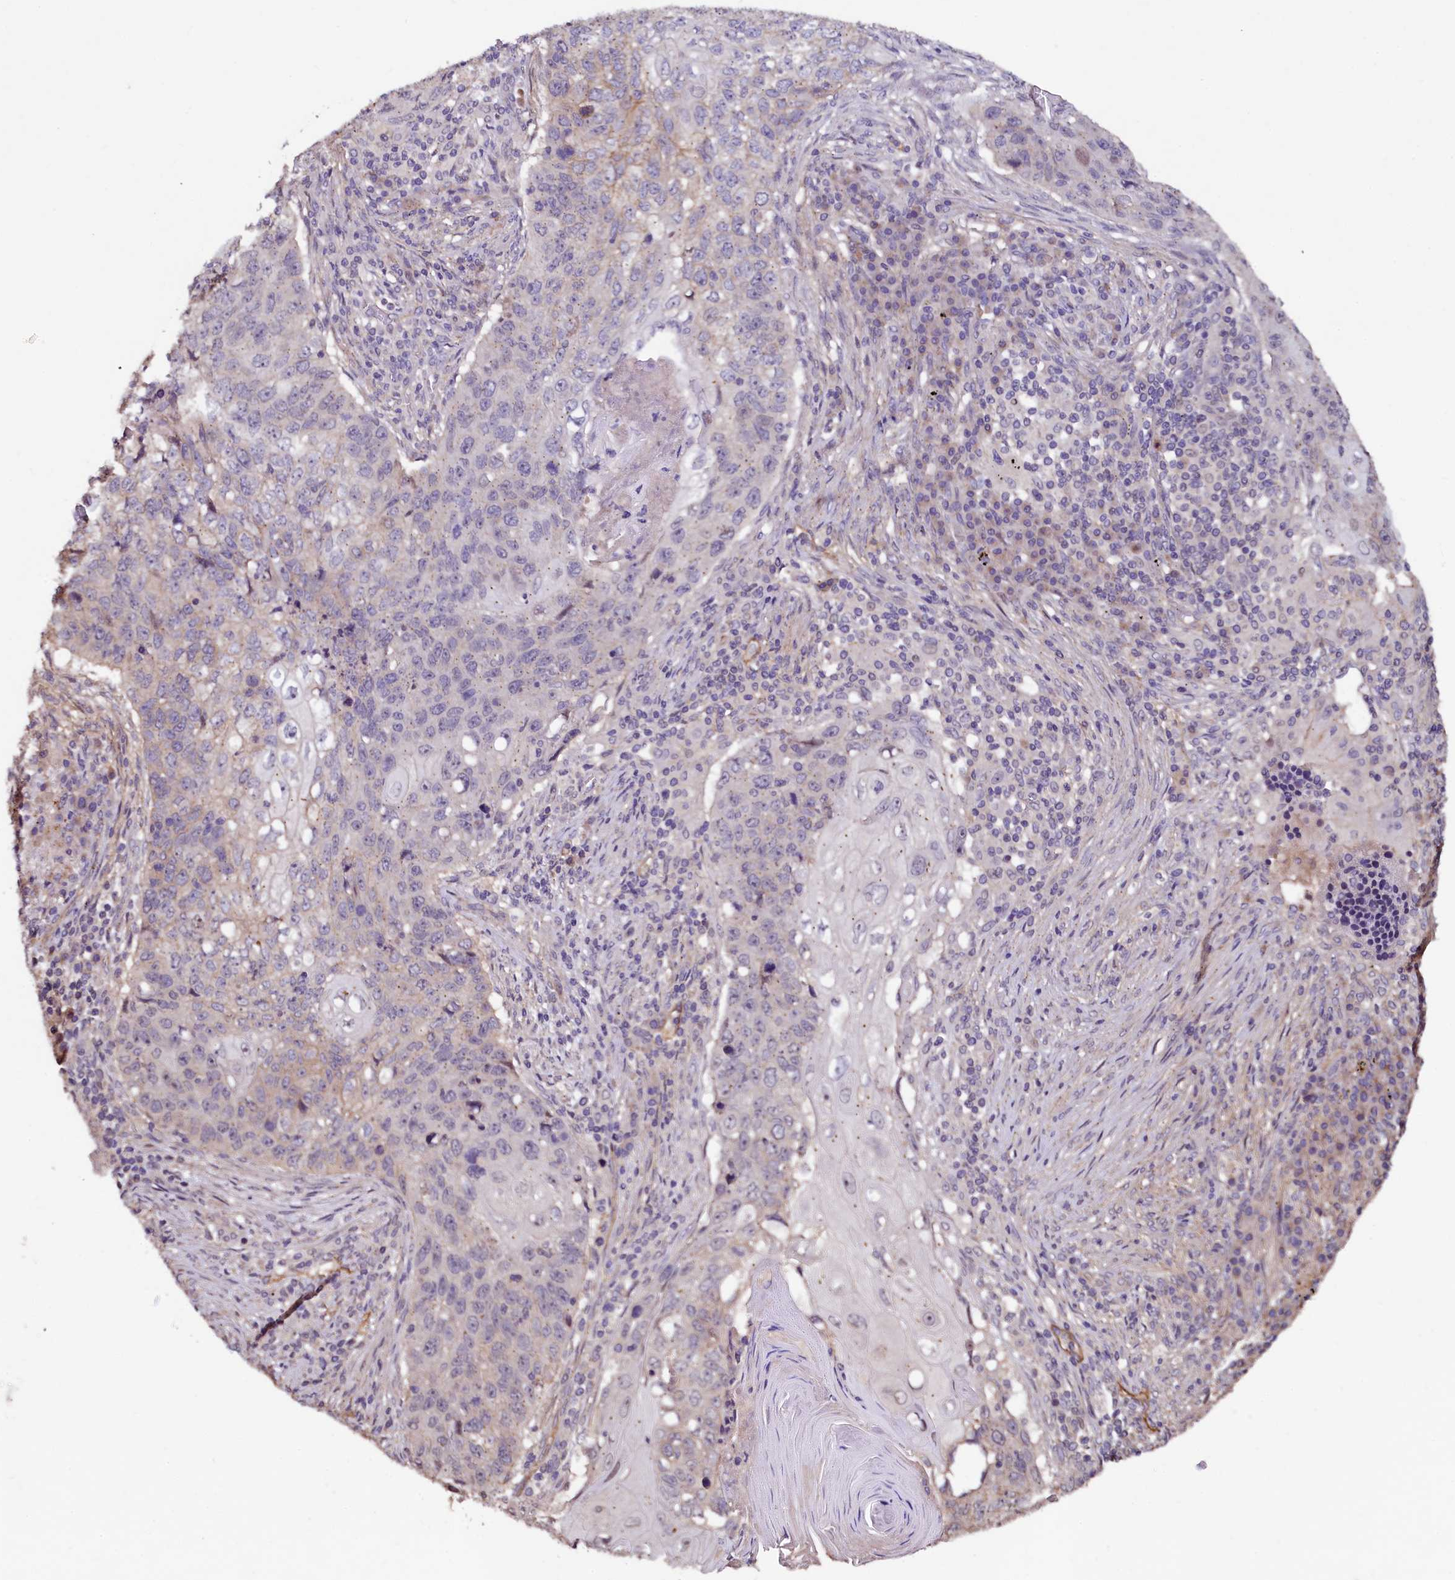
{"staining": {"intensity": "negative", "quantity": "none", "location": "none"}, "tissue": "lung cancer", "cell_type": "Tumor cells", "image_type": "cancer", "snomed": [{"axis": "morphology", "description": "Squamous cell carcinoma, NOS"}, {"axis": "topography", "description": "Lung"}], "caption": "A photomicrograph of human squamous cell carcinoma (lung) is negative for staining in tumor cells.", "gene": "PALM", "patient": {"sex": "female", "age": 63}}